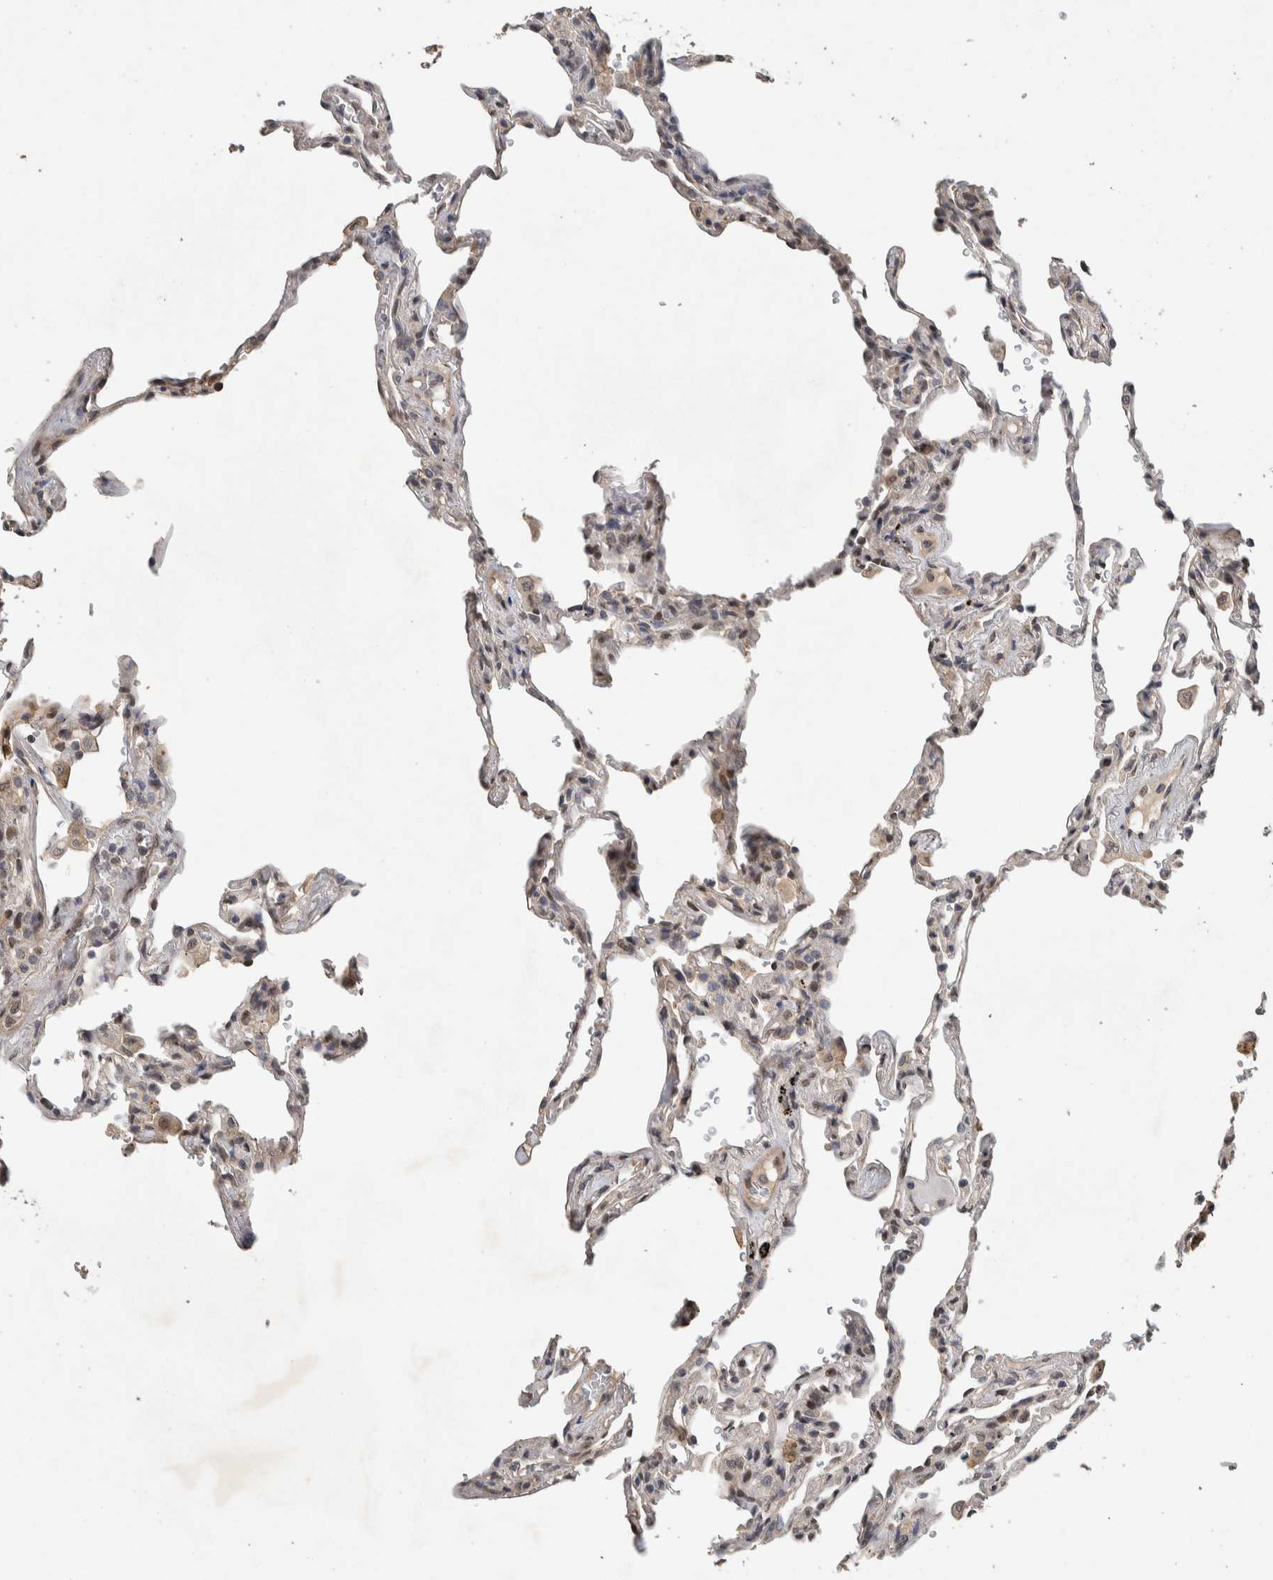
{"staining": {"intensity": "weak", "quantity": "<25%", "location": "nuclear"}, "tissue": "lung", "cell_type": "Alveolar cells", "image_type": "normal", "snomed": [{"axis": "morphology", "description": "Normal tissue, NOS"}, {"axis": "topography", "description": "Lung"}], "caption": "Alveolar cells show no significant staining in benign lung. (DAB IHC visualized using brightfield microscopy, high magnification).", "gene": "CYSRT1", "patient": {"sex": "male", "age": 59}}